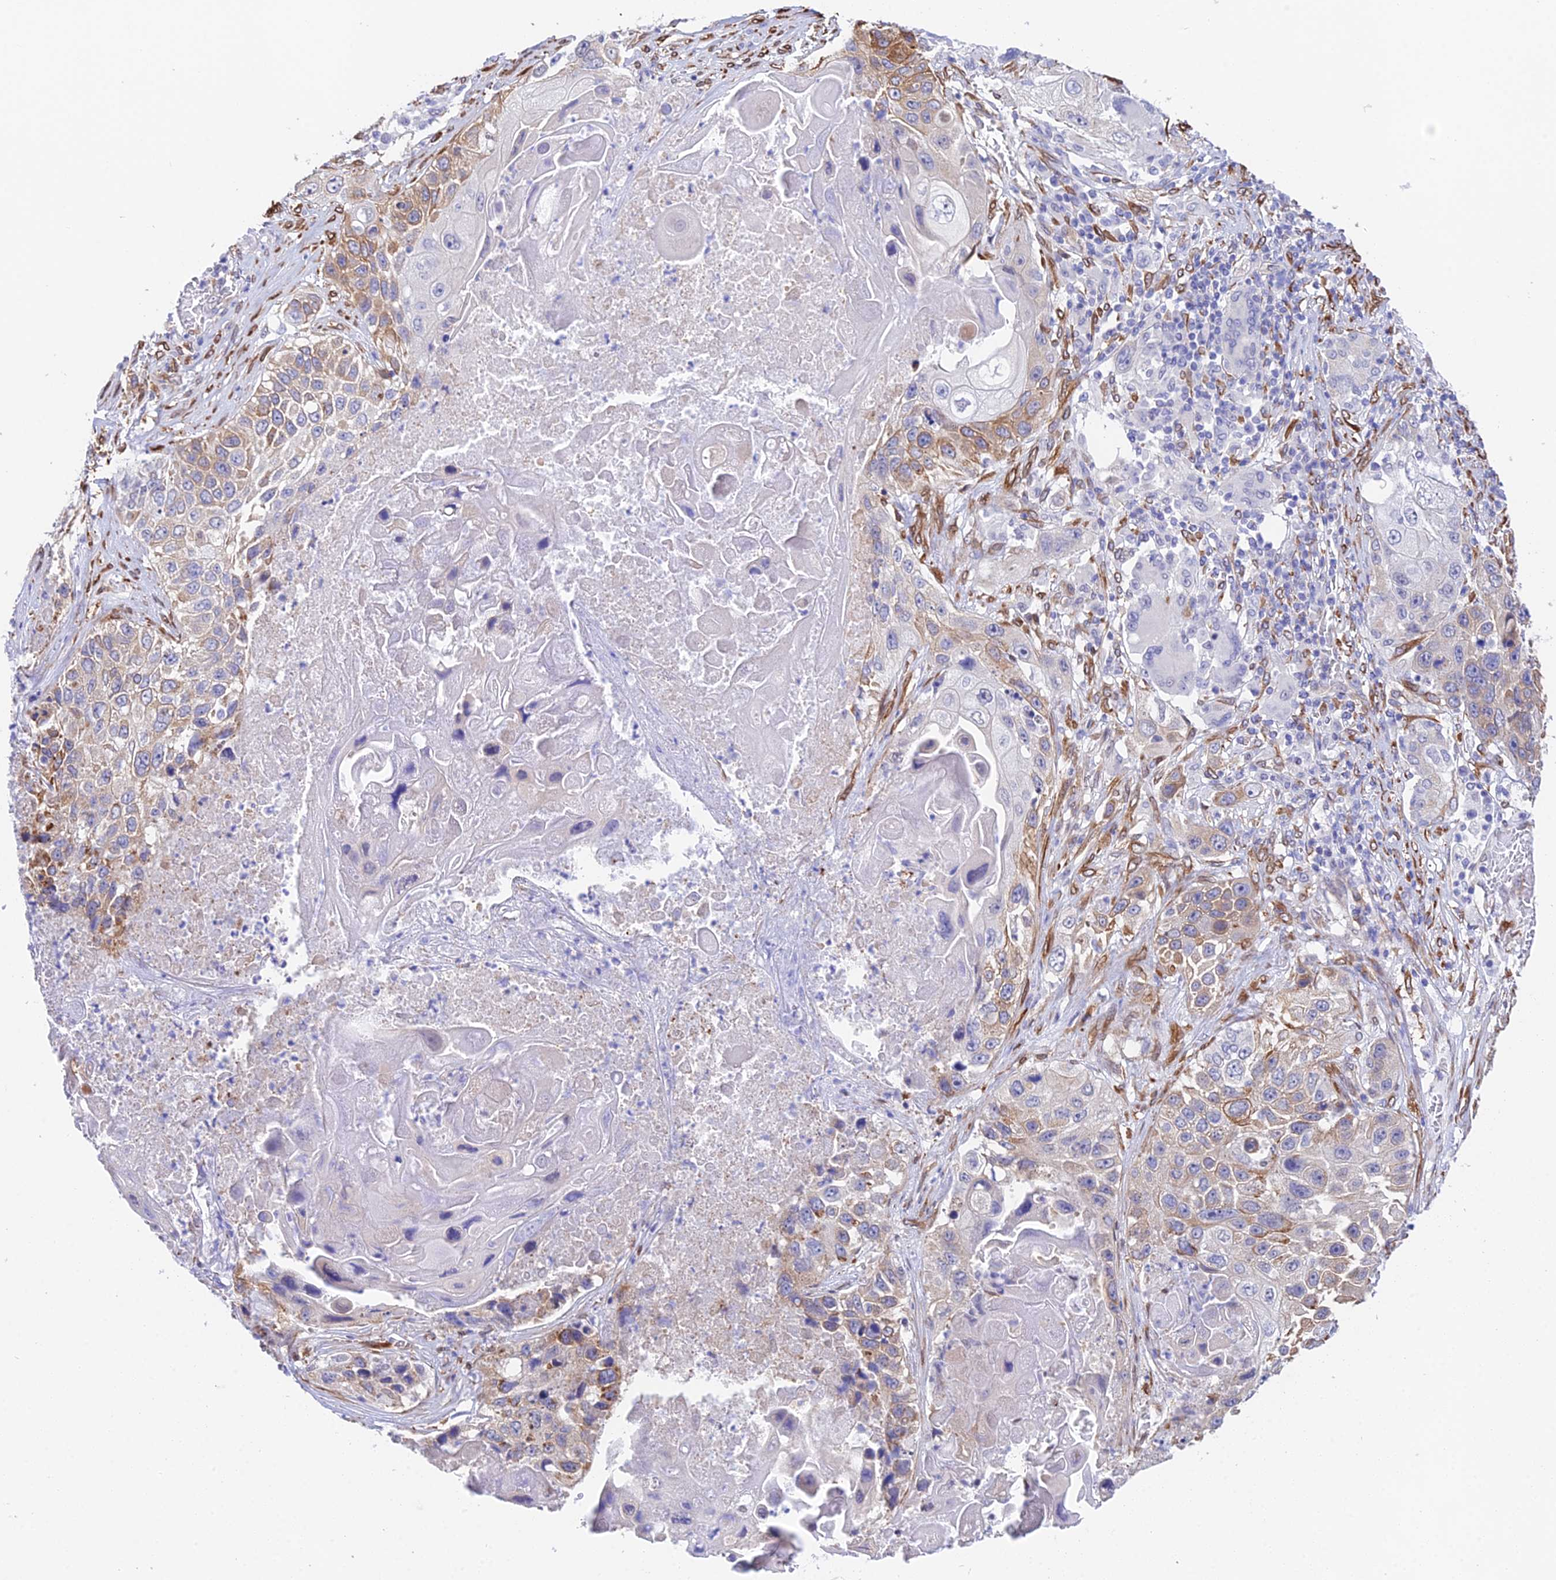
{"staining": {"intensity": "moderate", "quantity": "25%-75%", "location": "cytoplasmic/membranous"}, "tissue": "lung cancer", "cell_type": "Tumor cells", "image_type": "cancer", "snomed": [{"axis": "morphology", "description": "Squamous cell carcinoma, NOS"}, {"axis": "topography", "description": "Lung"}], "caption": "Lung cancer (squamous cell carcinoma) tissue exhibits moderate cytoplasmic/membranous positivity in approximately 25%-75% of tumor cells, visualized by immunohistochemistry. (brown staining indicates protein expression, while blue staining denotes nuclei).", "gene": "MXRA7", "patient": {"sex": "male", "age": 61}}